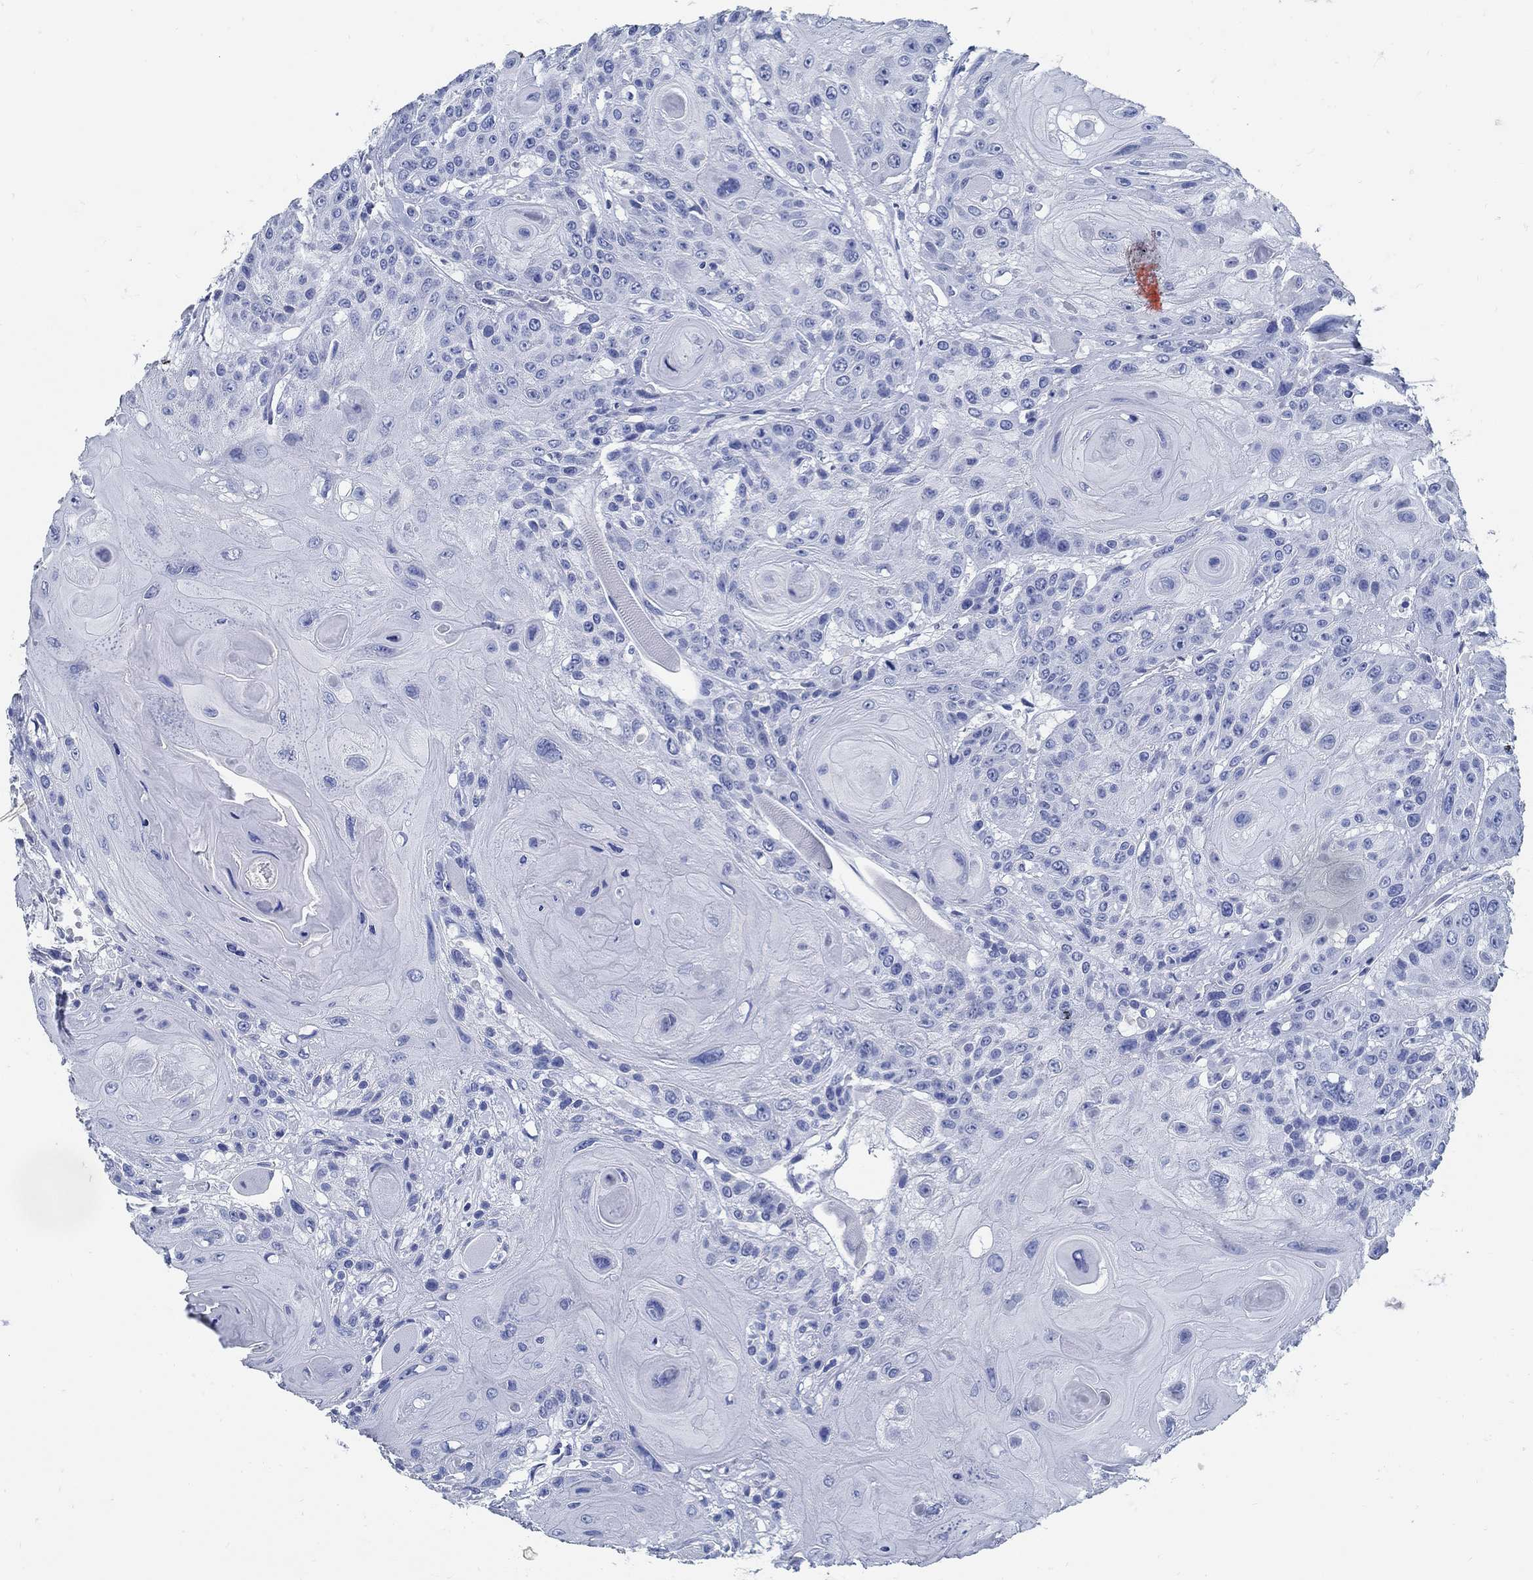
{"staining": {"intensity": "negative", "quantity": "none", "location": "none"}, "tissue": "head and neck cancer", "cell_type": "Tumor cells", "image_type": "cancer", "snomed": [{"axis": "morphology", "description": "Squamous cell carcinoma, NOS"}, {"axis": "topography", "description": "Head-Neck"}], "caption": "Immunohistochemistry (IHC) of head and neck cancer demonstrates no positivity in tumor cells.", "gene": "SLC45A1", "patient": {"sex": "female", "age": 59}}